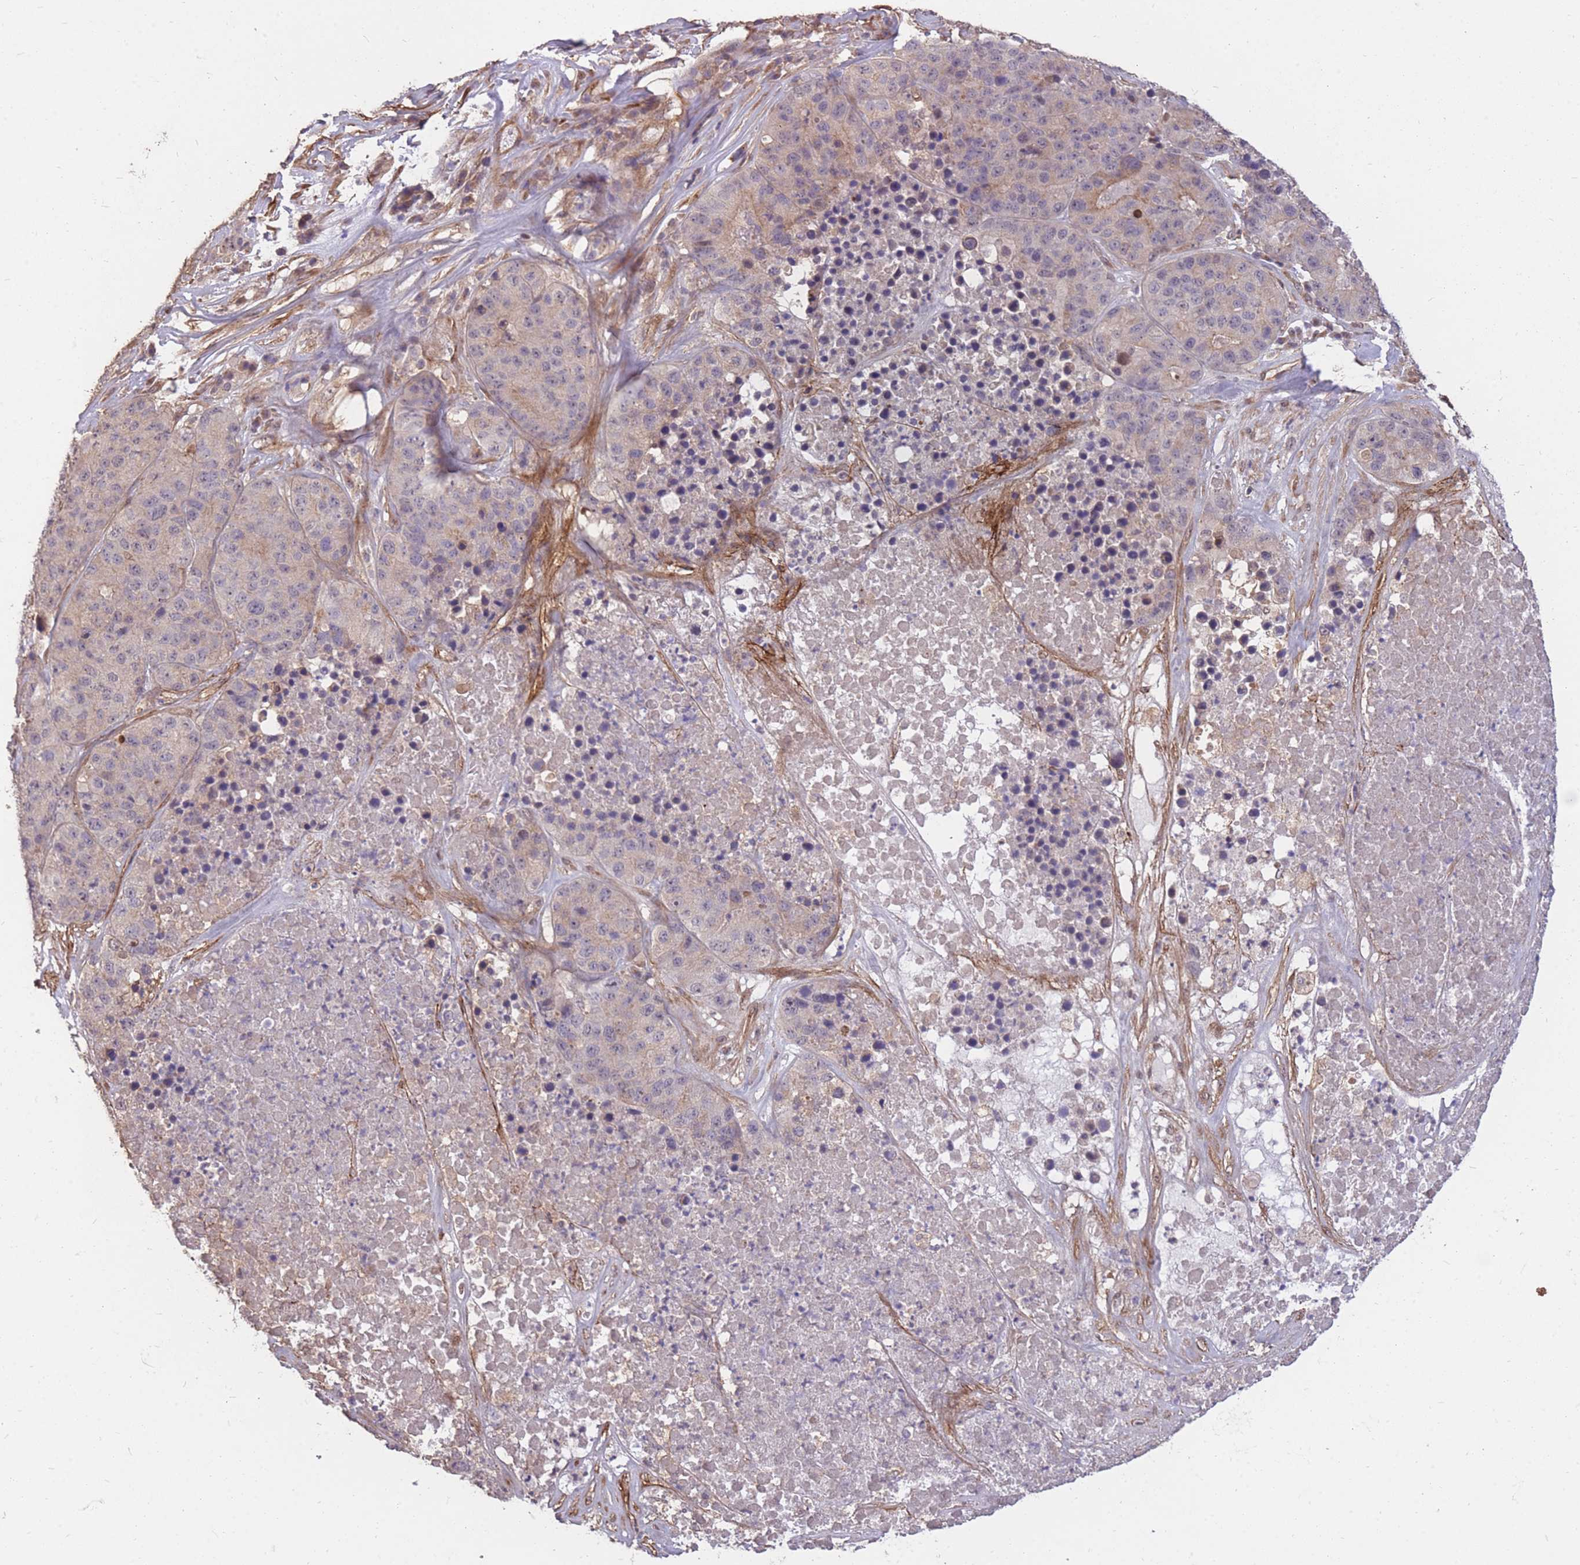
{"staining": {"intensity": "negative", "quantity": "none", "location": "none"}, "tissue": "stomach cancer", "cell_type": "Tumor cells", "image_type": "cancer", "snomed": [{"axis": "morphology", "description": "Adenocarcinoma, NOS"}, {"axis": "topography", "description": "Stomach"}], "caption": "Immunohistochemistry image of neoplastic tissue: human adenocarcinoma (stomach) stained with DAB (3,3'-diaminobenzidine) shows no significant protein positivity in tumor cells.", "gene": "DYNC1LI2", "patient": {"sex": "male", "age": 71}}